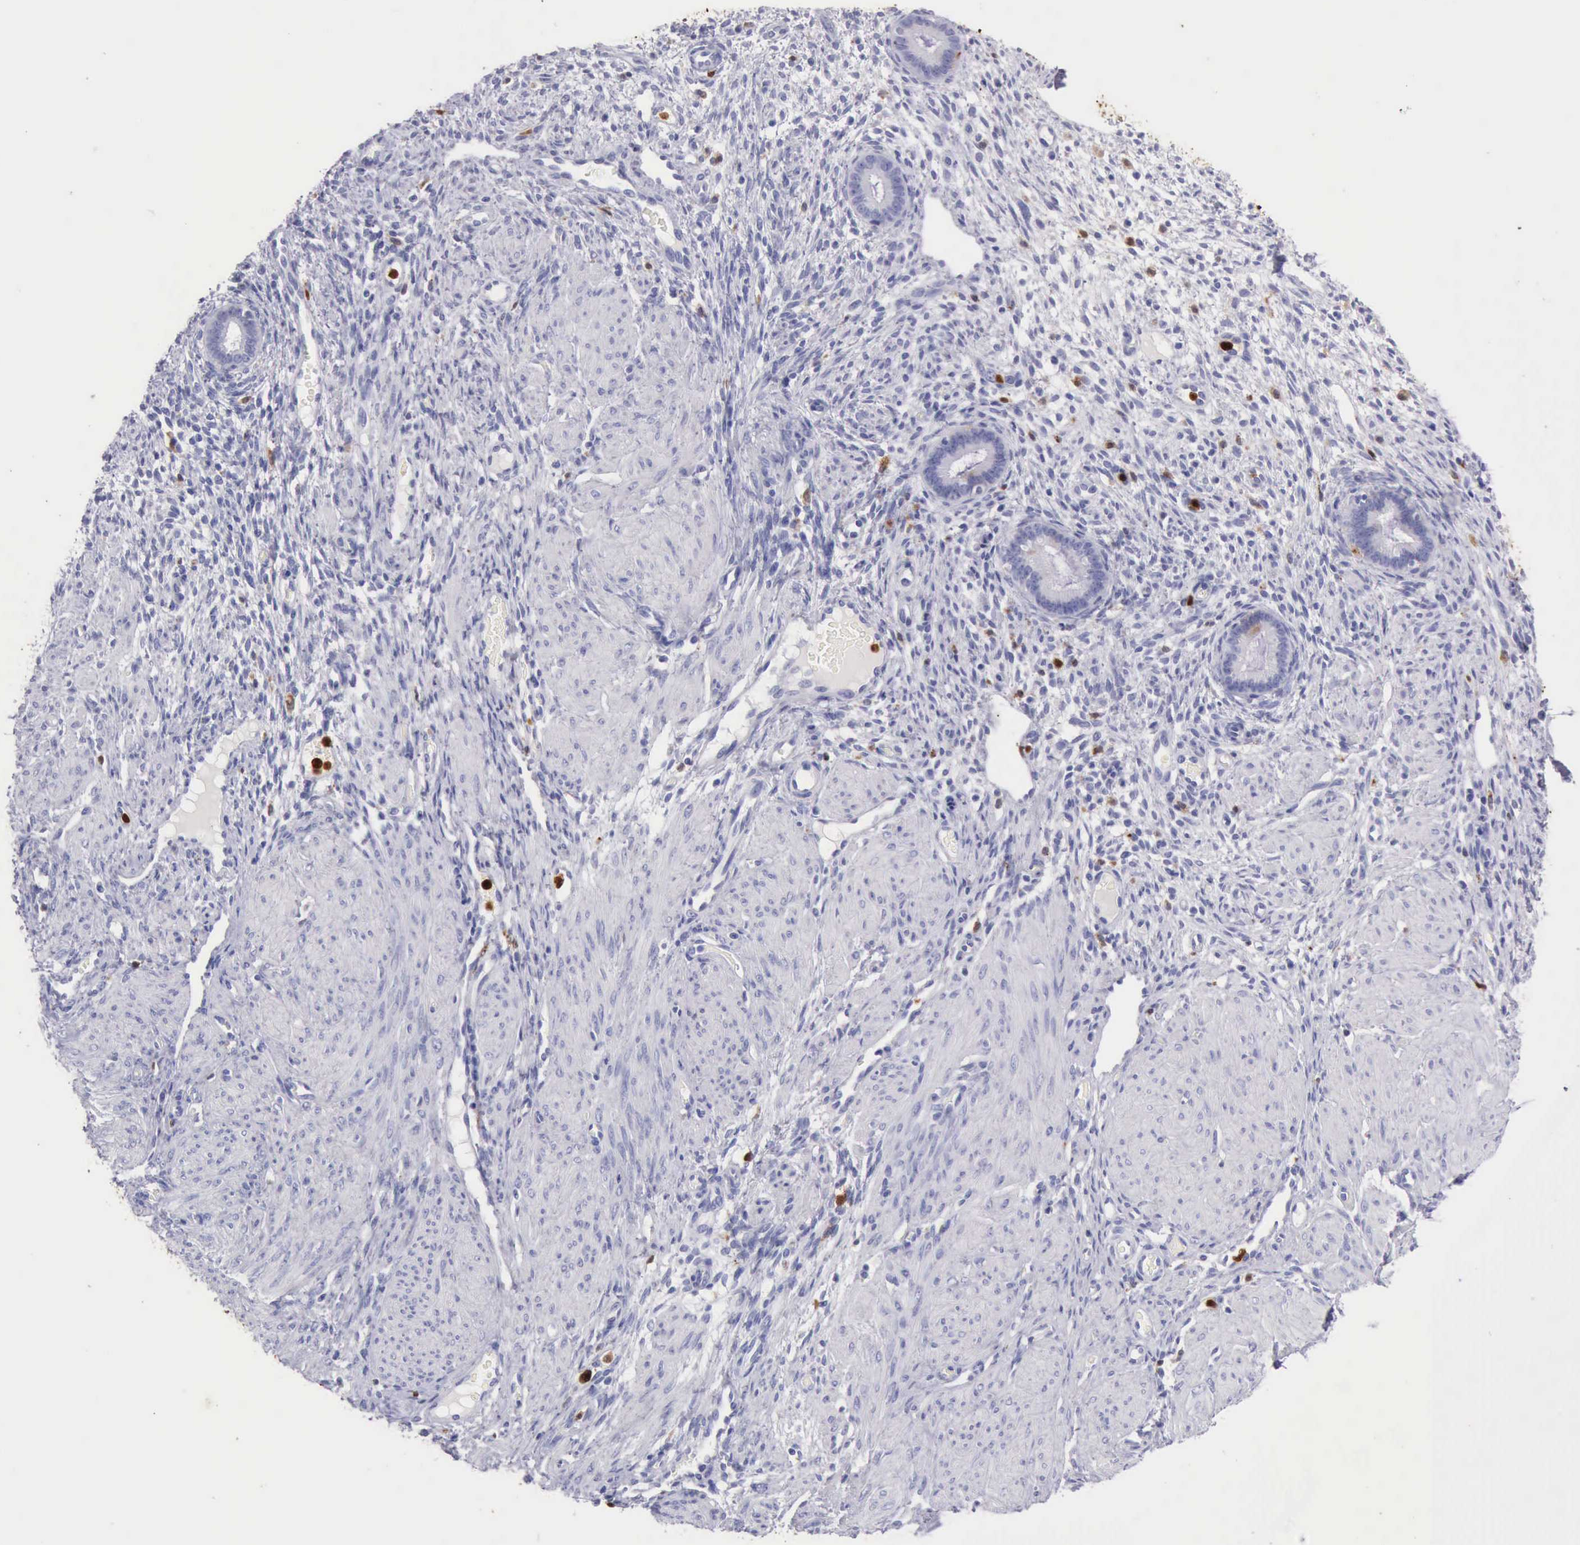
{"staining": {"intensity": "negative", "quantity": "none", "location": "none"}, "tissue": "endometrium", "cell_type": "Cells in endometrial stroma", "image_type": "normal", "snomed": [{"axis": "morphology", "description": "Normal tissue, NOS"}, {"axis": "topography", "description": "Endometrium"}], "caption": "The immunohistochemistry (IHC) image has no significant expression in cells in endometrial stroma of endometrium.", "gene": "CSTA", "patient": {"sex": "female", "age": 72}}